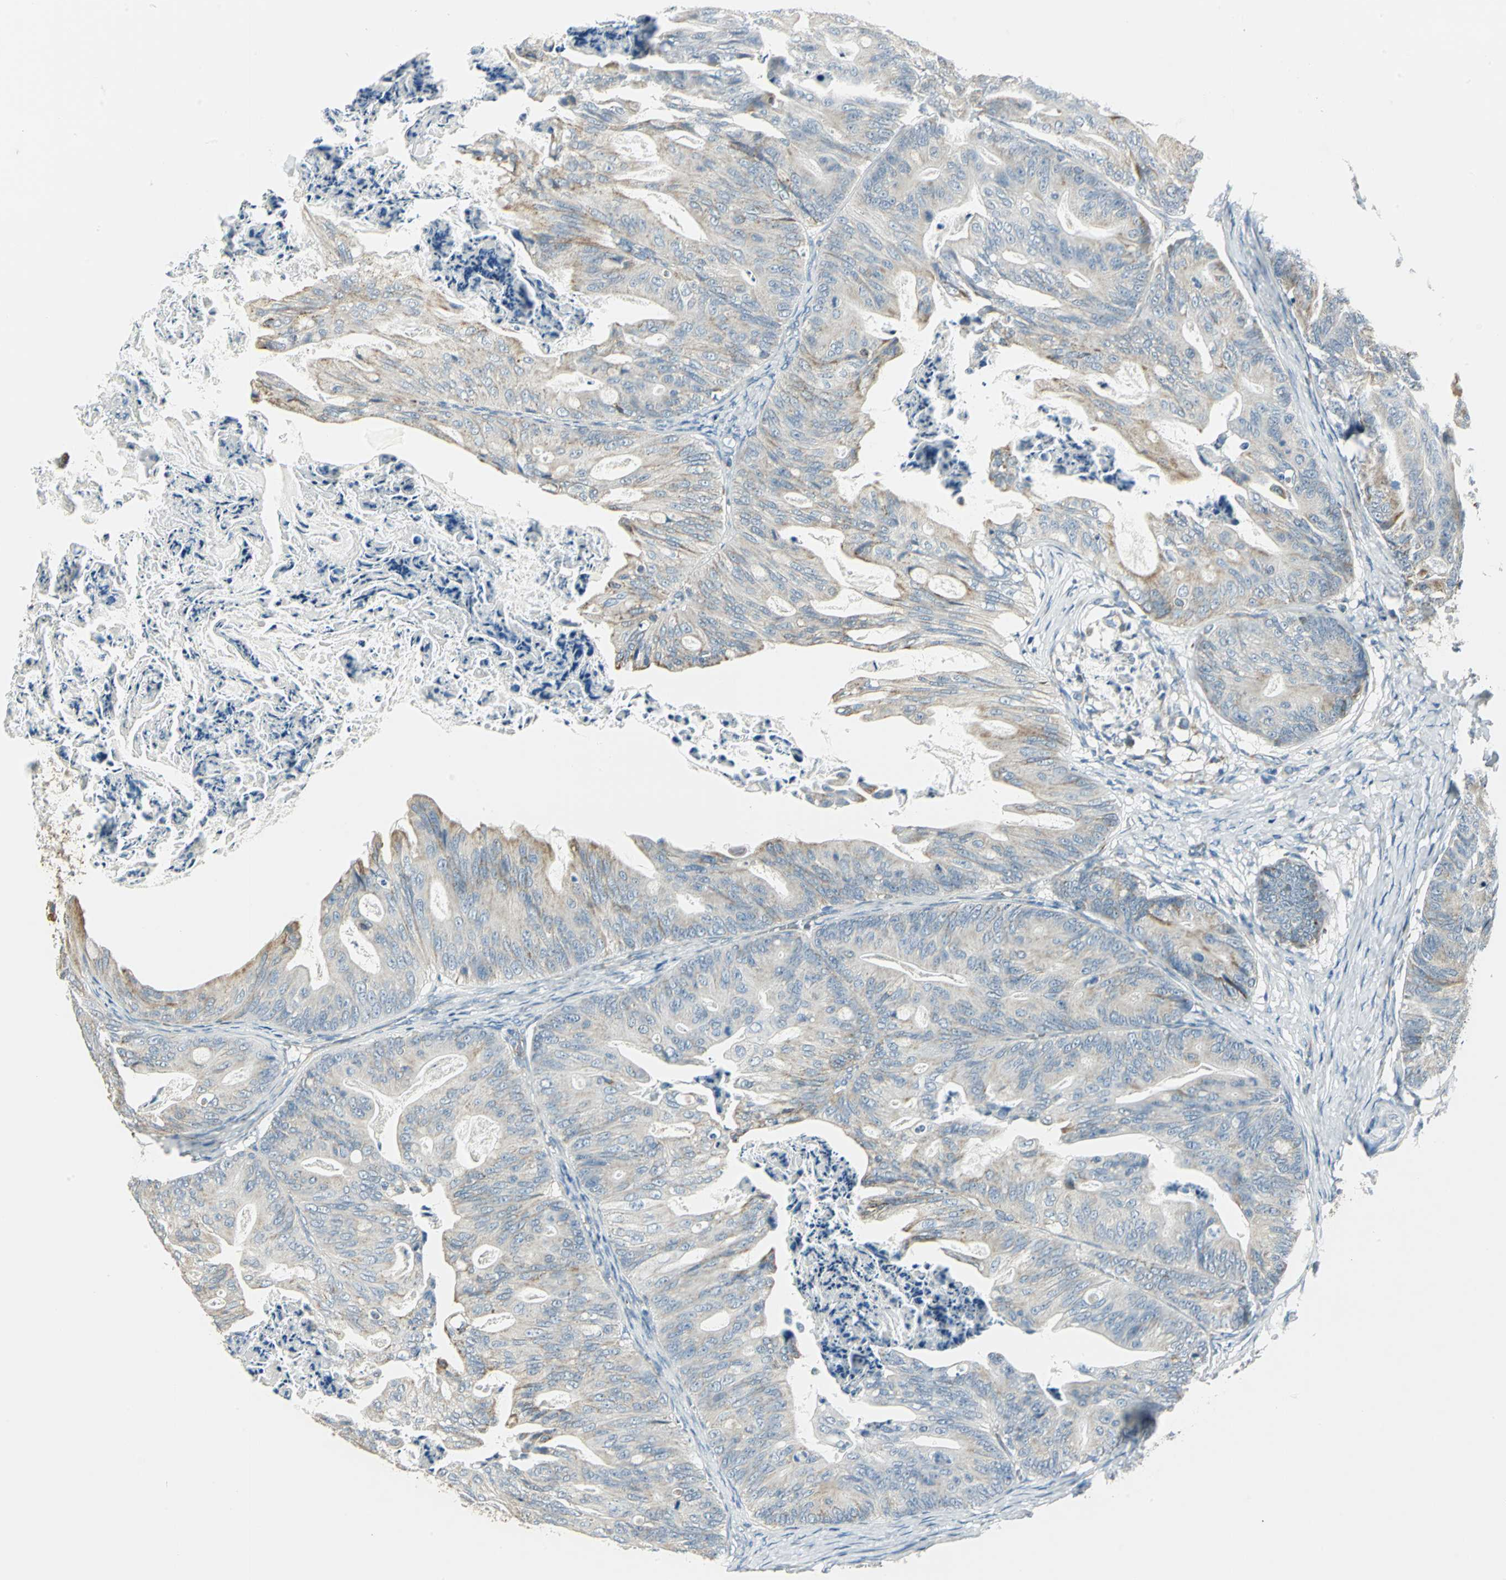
{"staining": {"intensity": "weak", "quantity": ">75%", "location": "cytoplasmic/membranous"}, "tissue": "ovarian cancer", "cell_type": "Tumor cells", "image_type": "cancer", "snomed": [{"axis": "morphology", "description": "Cystadenocarcinoma, mucinous, NOS"}, {"axis": "topography", "description": "Ovary"}], "caption": "A brown stain highlights weak cytoplasmic/membranous staining of a protein in mucinous cystadenocarcinoma (ovarian) tumor cells. The staining was performed using DAB (3,3'-diaminobenzidine) to visualize the protein expression in brown, while the nuclei were stained in blue with hematoxylin (Magnification: 20x).", "gene": "ACADM", "patient": {"sex": "female", "age": 36}}